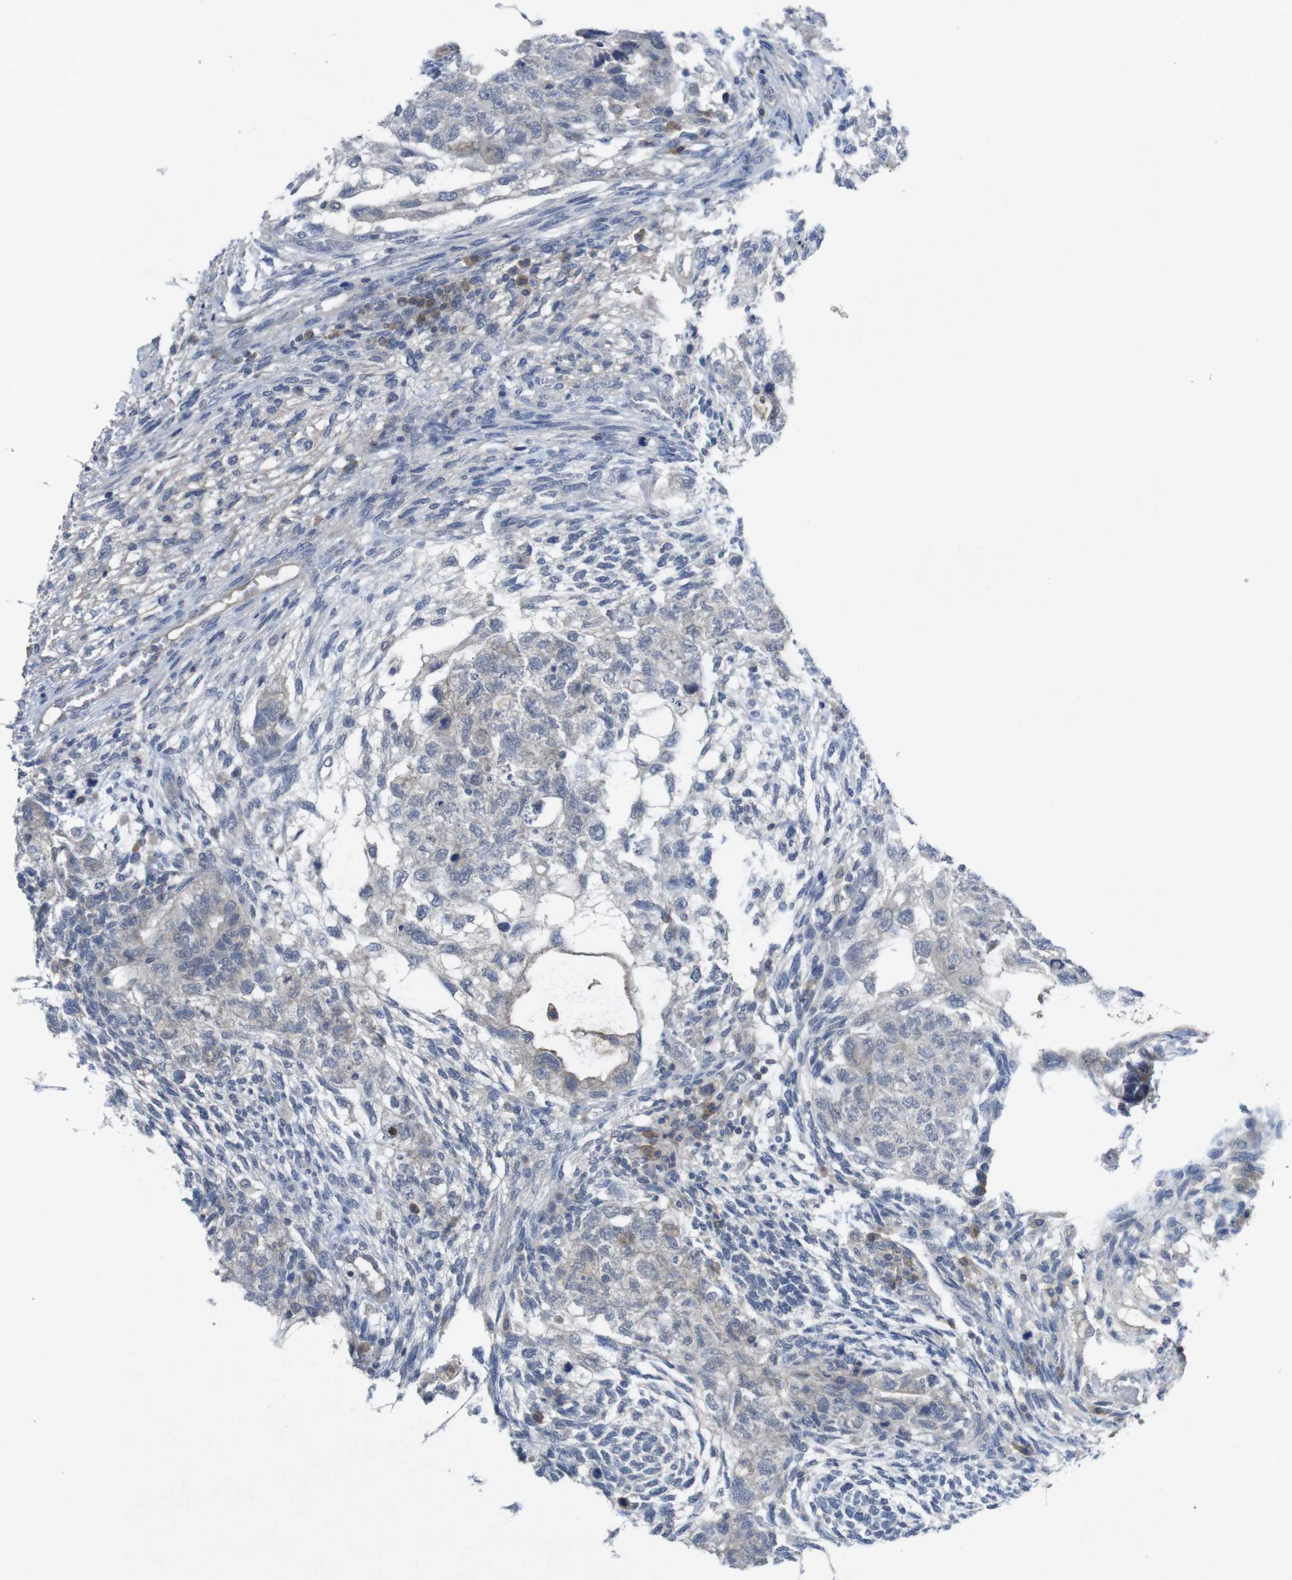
{"staining": {"intensity": "negative", "quantity": "none", "location": "none"}, "tissue": "testis cancer", "cell_type": "Tumor cells", "image_type": "cancer", "snomed": [{"axis": "morphology", "description": "Normal tissue, NOS"}, {"axis": "morphology", "description": "Carcinoma, Embryonal, NOS"}, {"axis": "topography", "description": "Testis"}], "caption": "IHC image of neoplastic tissue: embryonal carcinoma (testis) stained with DAB reveals no significant protein staining in tumor cells. The staining was performed using DAB (3,3'-diaminobenzidine) to visualize the protein expression in brown, while the nuclei were stained in blue with hematoxylin (Magnification: 20x).", "gene": "SLAMF7", "patient": {"sex": "male", "age": 36}}